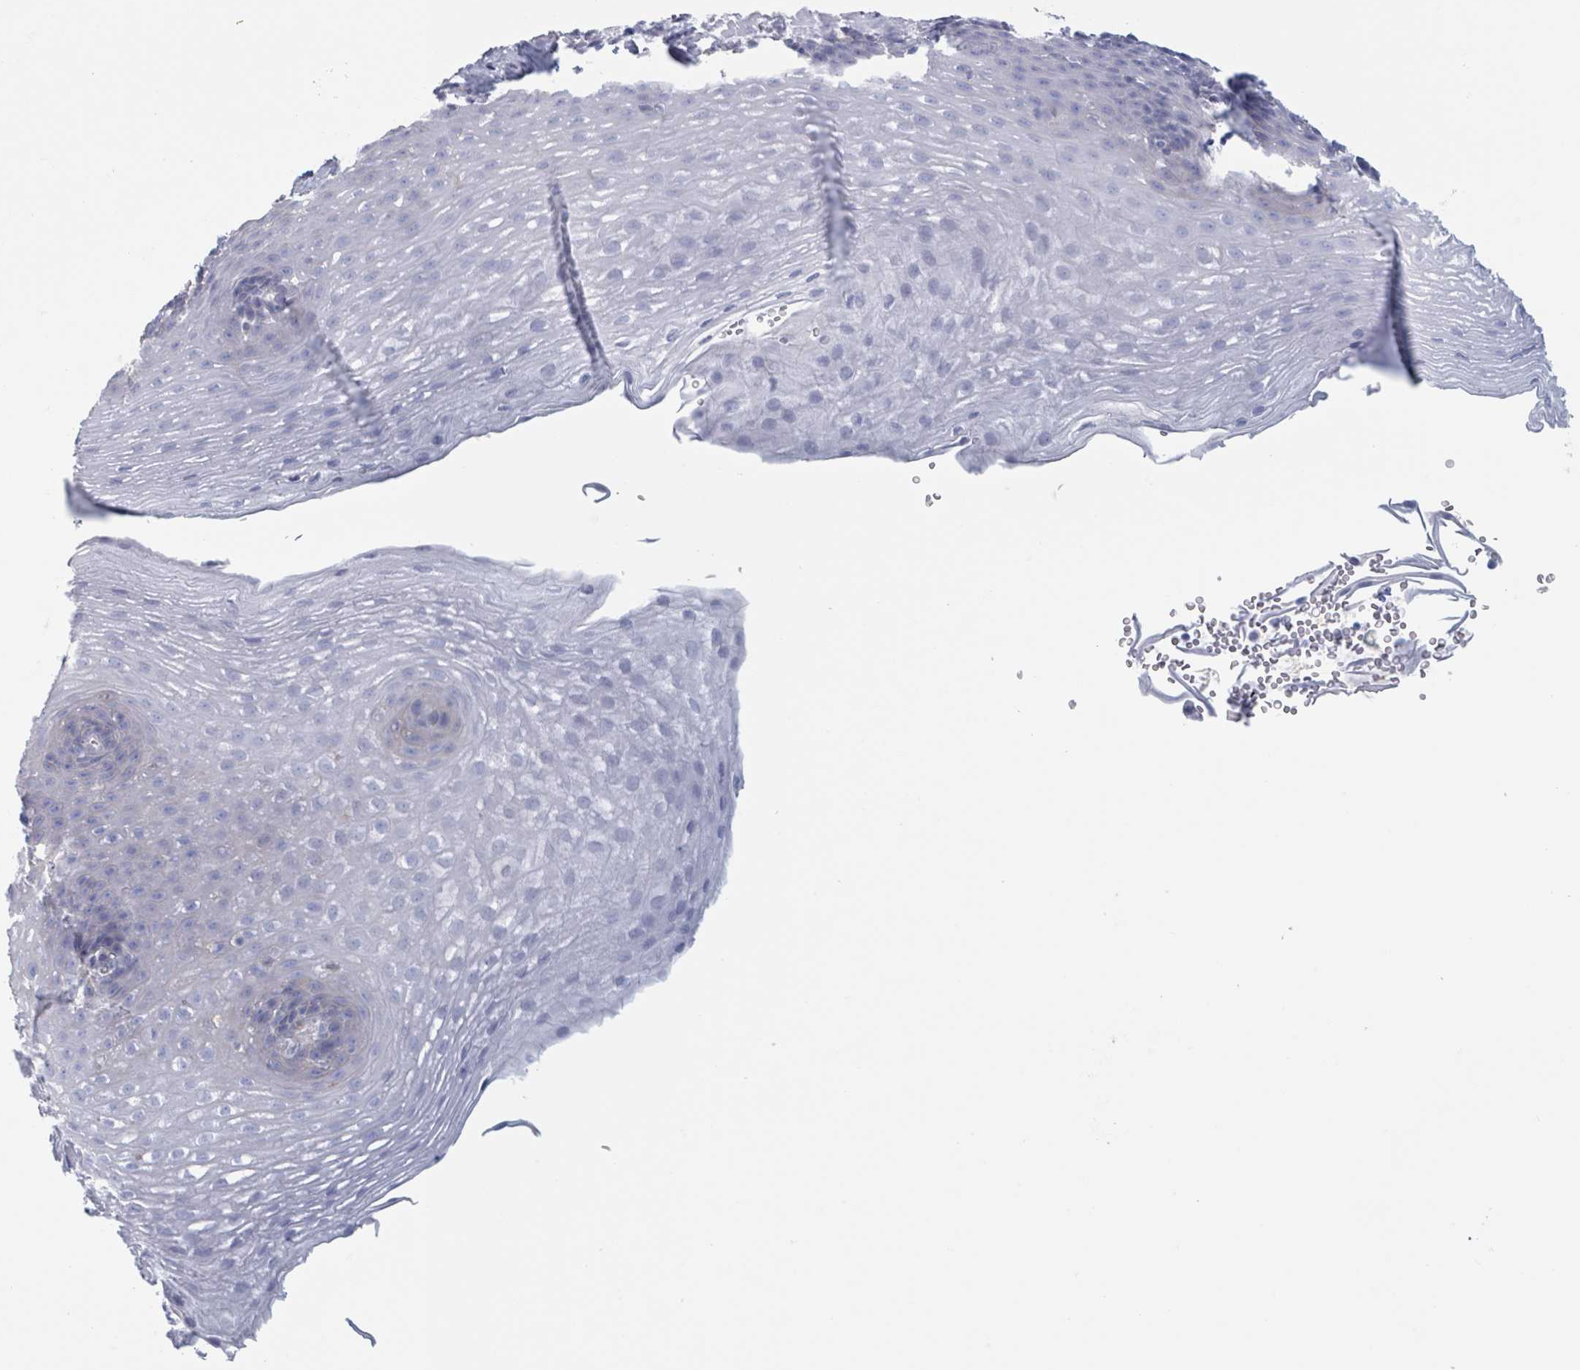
{"staining": {"intensity": "negative", "quantity": "none", "location": "none"}, "tissue": "esophagus", "cell_type": "Squamous epithelial cells", "image_type": "normal", "snomed": [{"axis": "morphology", "description": "Normal tissue, NOS"}, {"axis": "topography", "description": "Esophagus"}], "caption": "High power microscopy micrograph of an immunohistochemistry micrograph of normal esophagus, revealing no significant expression in squamous epithelial cells. (Immunohistochemistry, brightfield microscopy, high magnification).", "gene": "KLK4", "patient": {"sex": "female", "age": 66}}